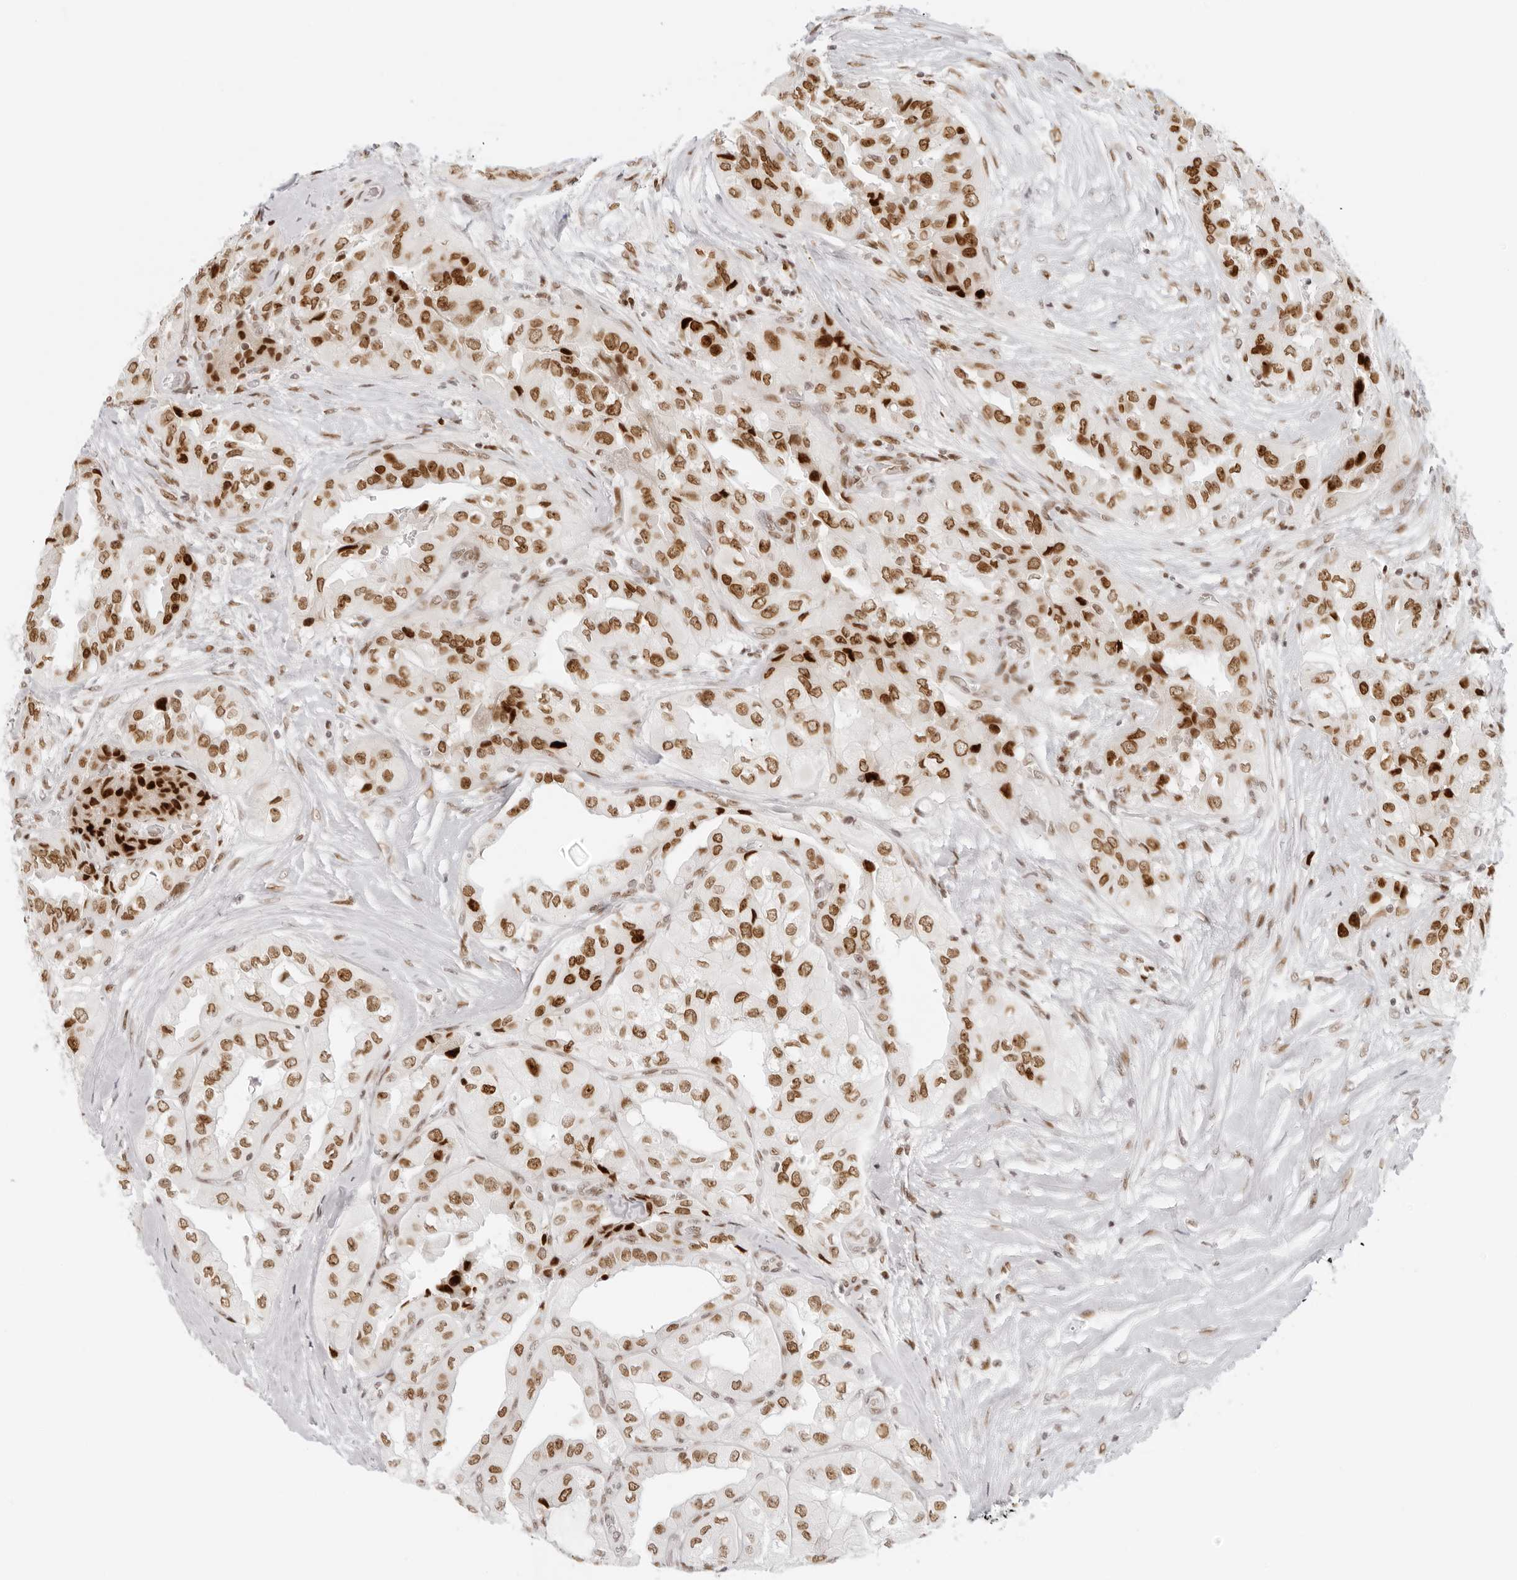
{"staining": {"intensity": "moderate", "quantity": ">75%", "location": "nuclear"}, "tissue": "thyroid cancer", "cell_type": "Tumor cells", "image_type": "cancer", "snomed": [{"axis": "morphology", "description": "Papillary adenocarcinoma, NOS"}, {"axis": "topography", "description": "Thyroid gland"}], "caption": "Papillary adenocarcinoma (thyroid) stained for a protein exhibits moderate nuclear positivity in tumor cells.", "gene": "RCC1", "patient": {"sex": "female", "age": 59}}